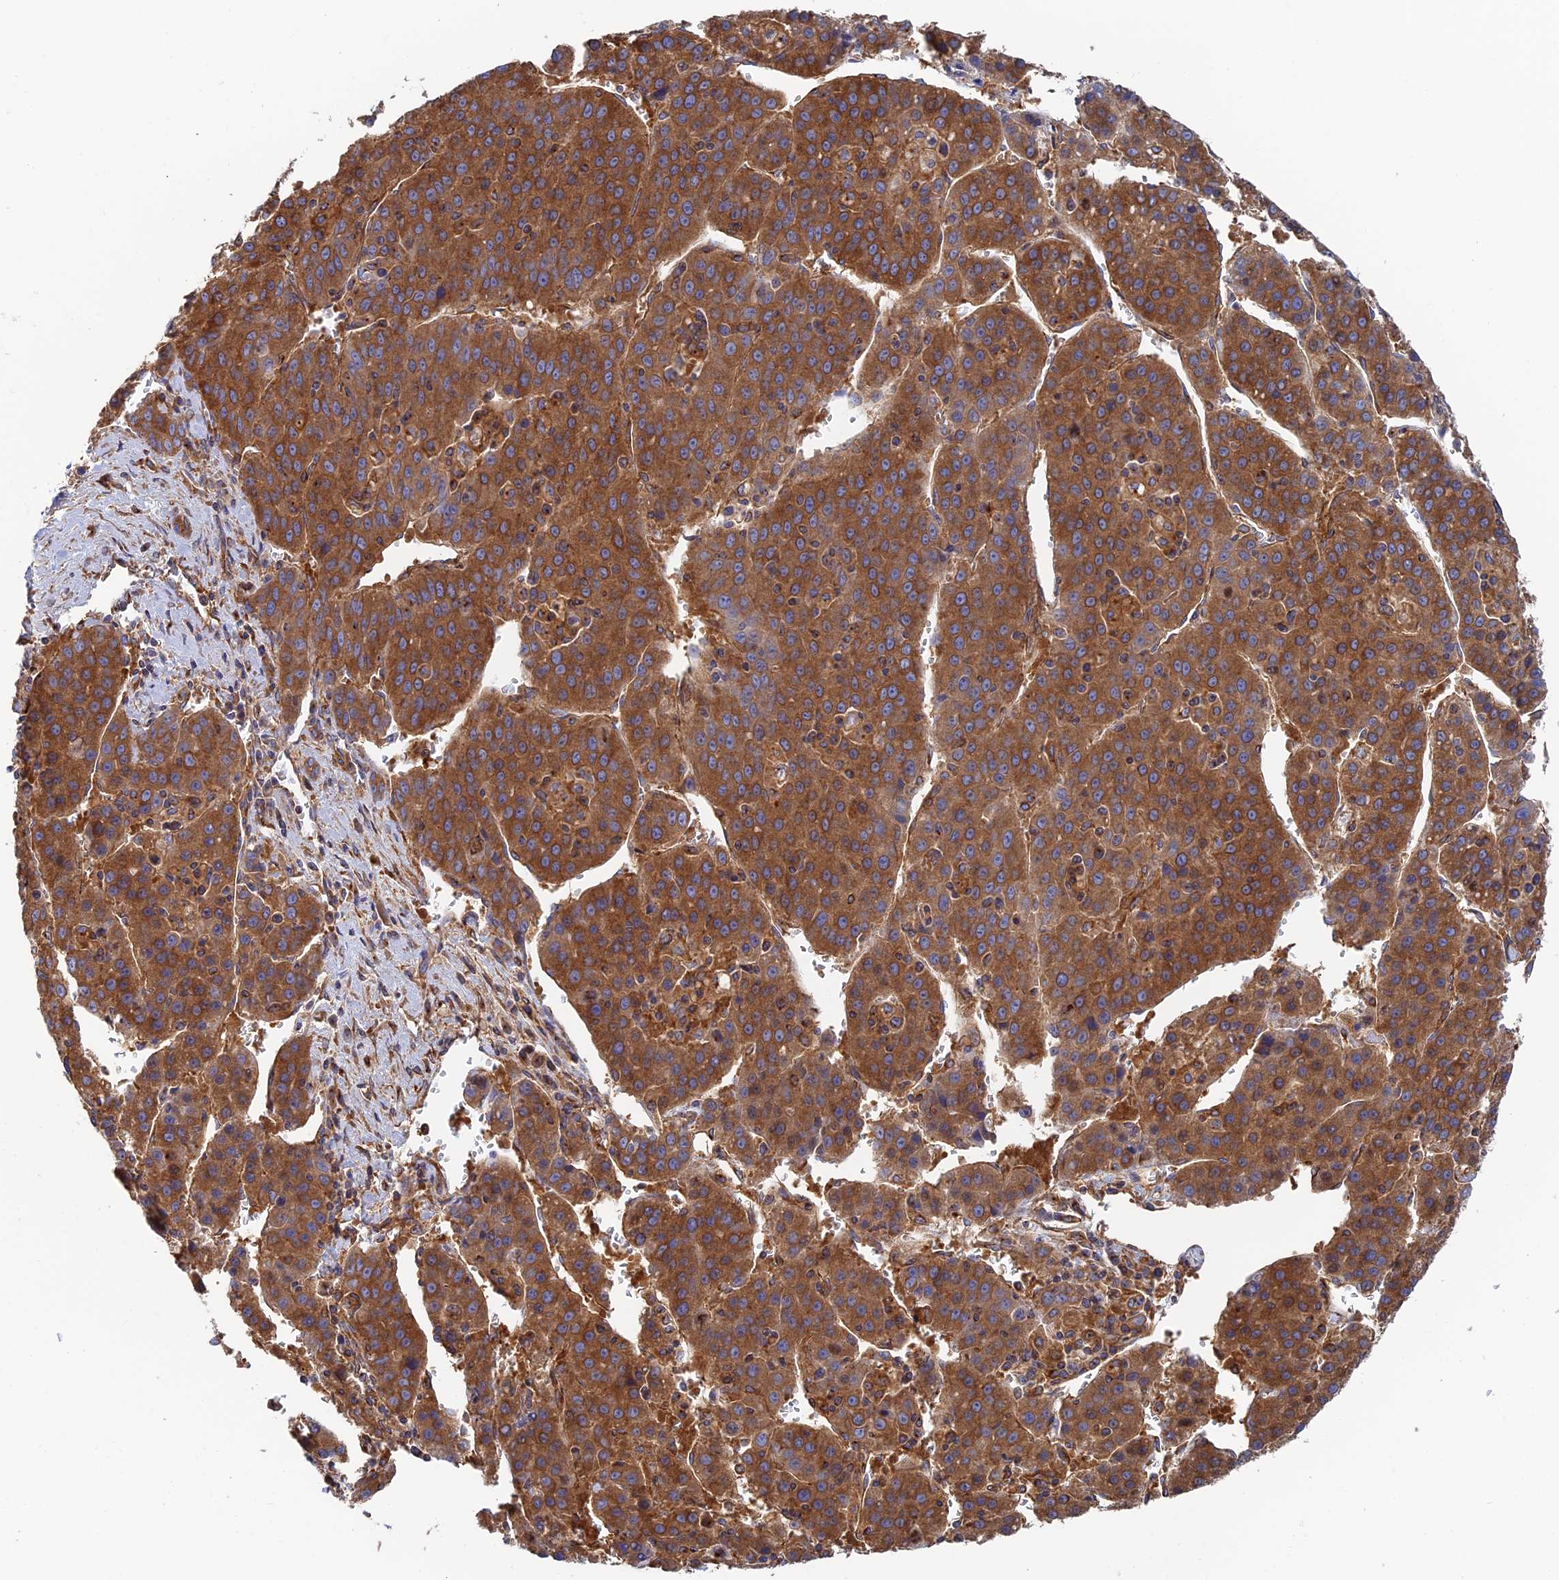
{"staining": {"intensity": "strong", "quantity": ">75%", "location": "cytoplasmic/membranous"}, "tissue": "liver cancer", "cell_type": "Tumor cells", "image_type": "cancer", "snomed": [{"axis": "morphology", "description": "Carcinoma, Hepatocellular, NOS"}, {"axis": "topography", "description": "Liver"}], "caption": "Immunohistochemistry (IHC) (DAB) staining of hepatocellular carcinoma (liver) demonstrates strong cytoplasmic/membranous protein positivity in about >75% of tumor cells.", "gene": "DCTN2", "patient": {"sex": "female", "age": 53}}